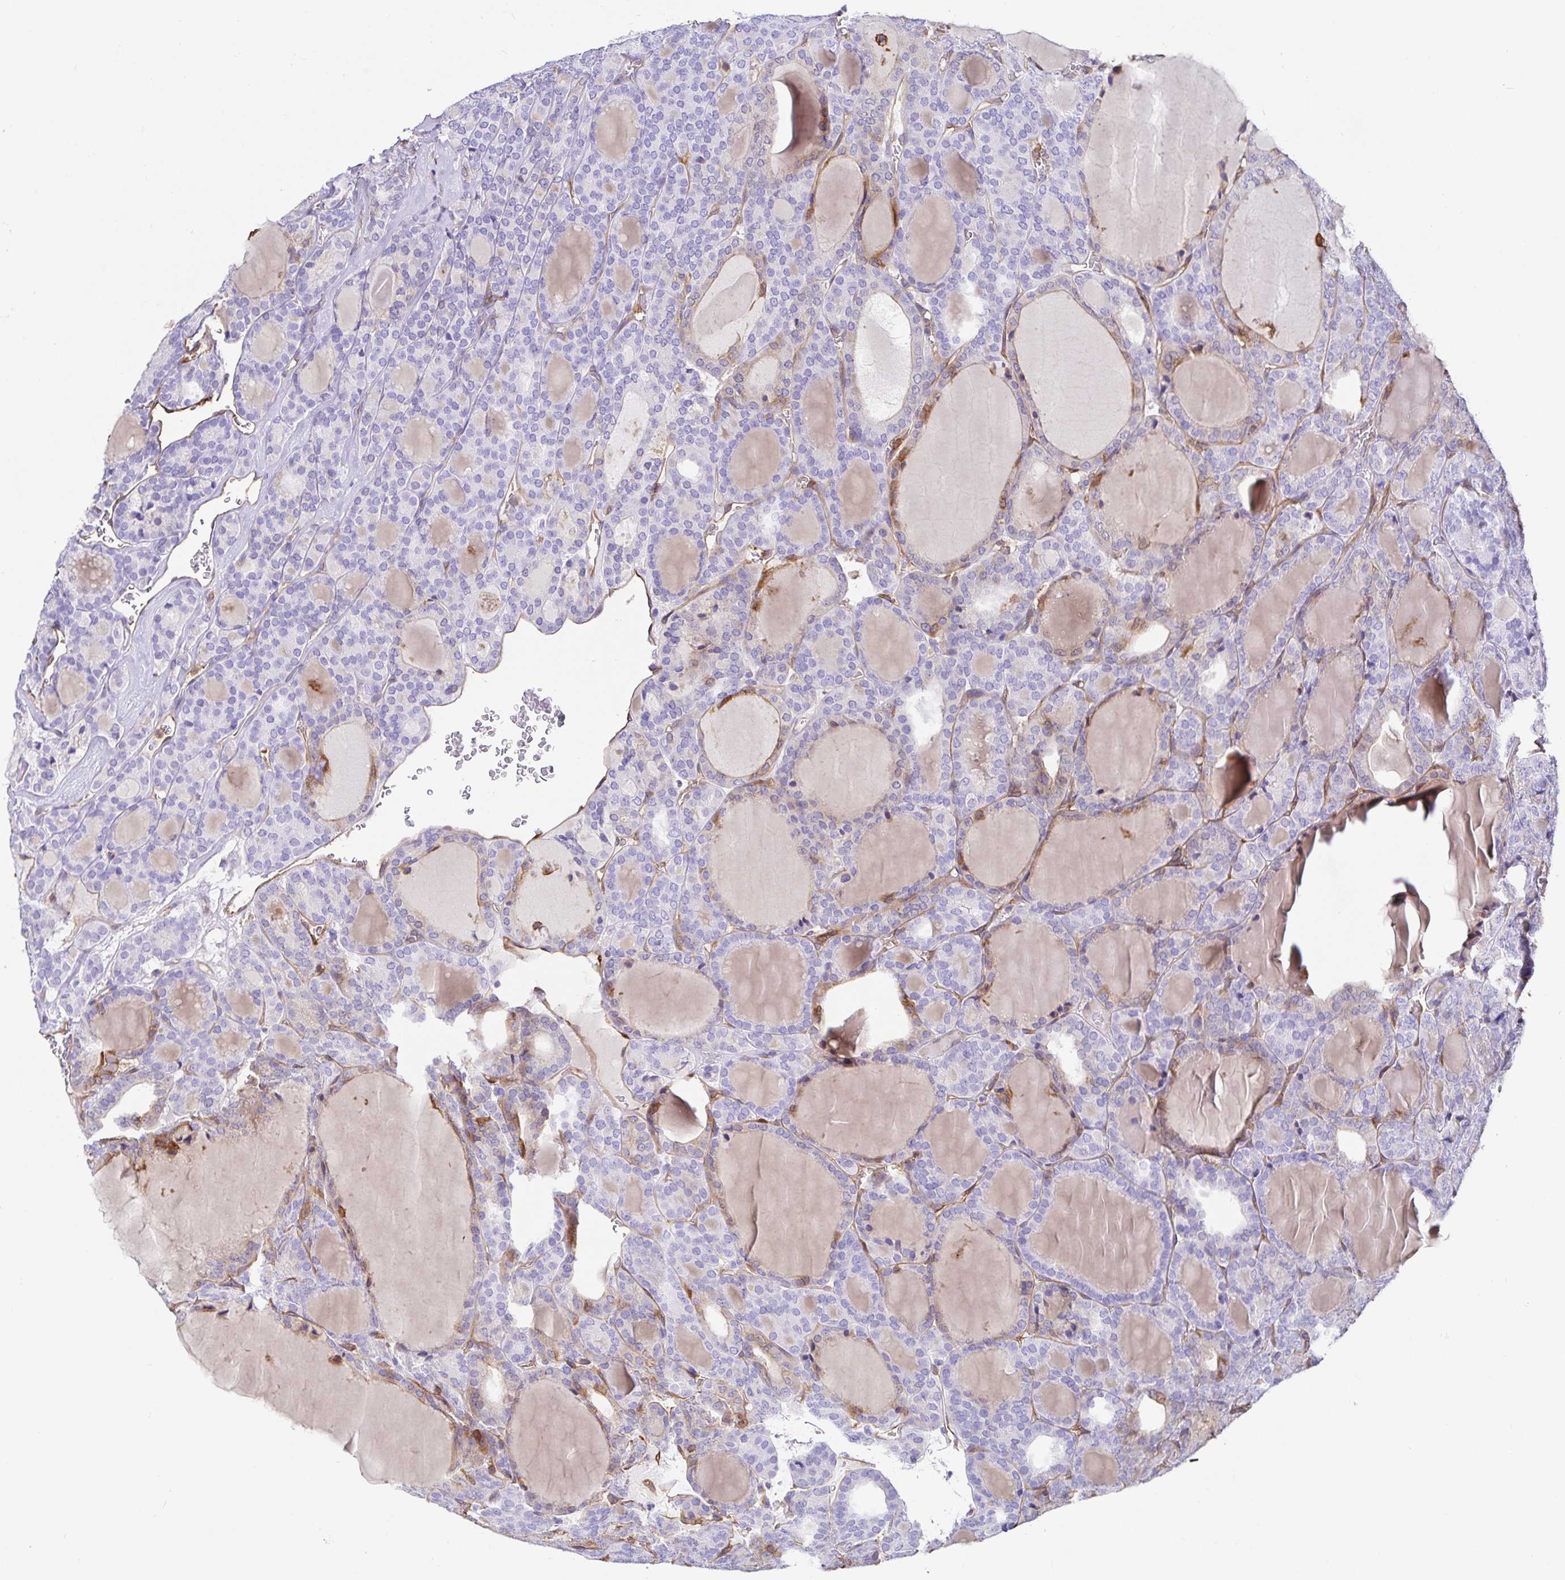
{"staining": {"intensity": "negative", "quantity": "none", "location": "none"}, "tissue": "thyroid cancer", "cell_type": "Tumor cells", "image_type": "cancer", "snomed": [{"axis": "morphology", "description": "Follicular adenoma carcinoma, NOS"}, {"axis": "topography", "description": "Thyroid gland"}], "caption": "There is no significant positivity in tumor cells of thyroid cancer. (Stains: DAB (3,3'-diaminobenzidine) immunohistochemistry with hematoxylin counter stain, Microscopy: brightfield microscopy at high magnification).", "gene": "ANXA2", "patient": {"sex": "male", "age": 74}}